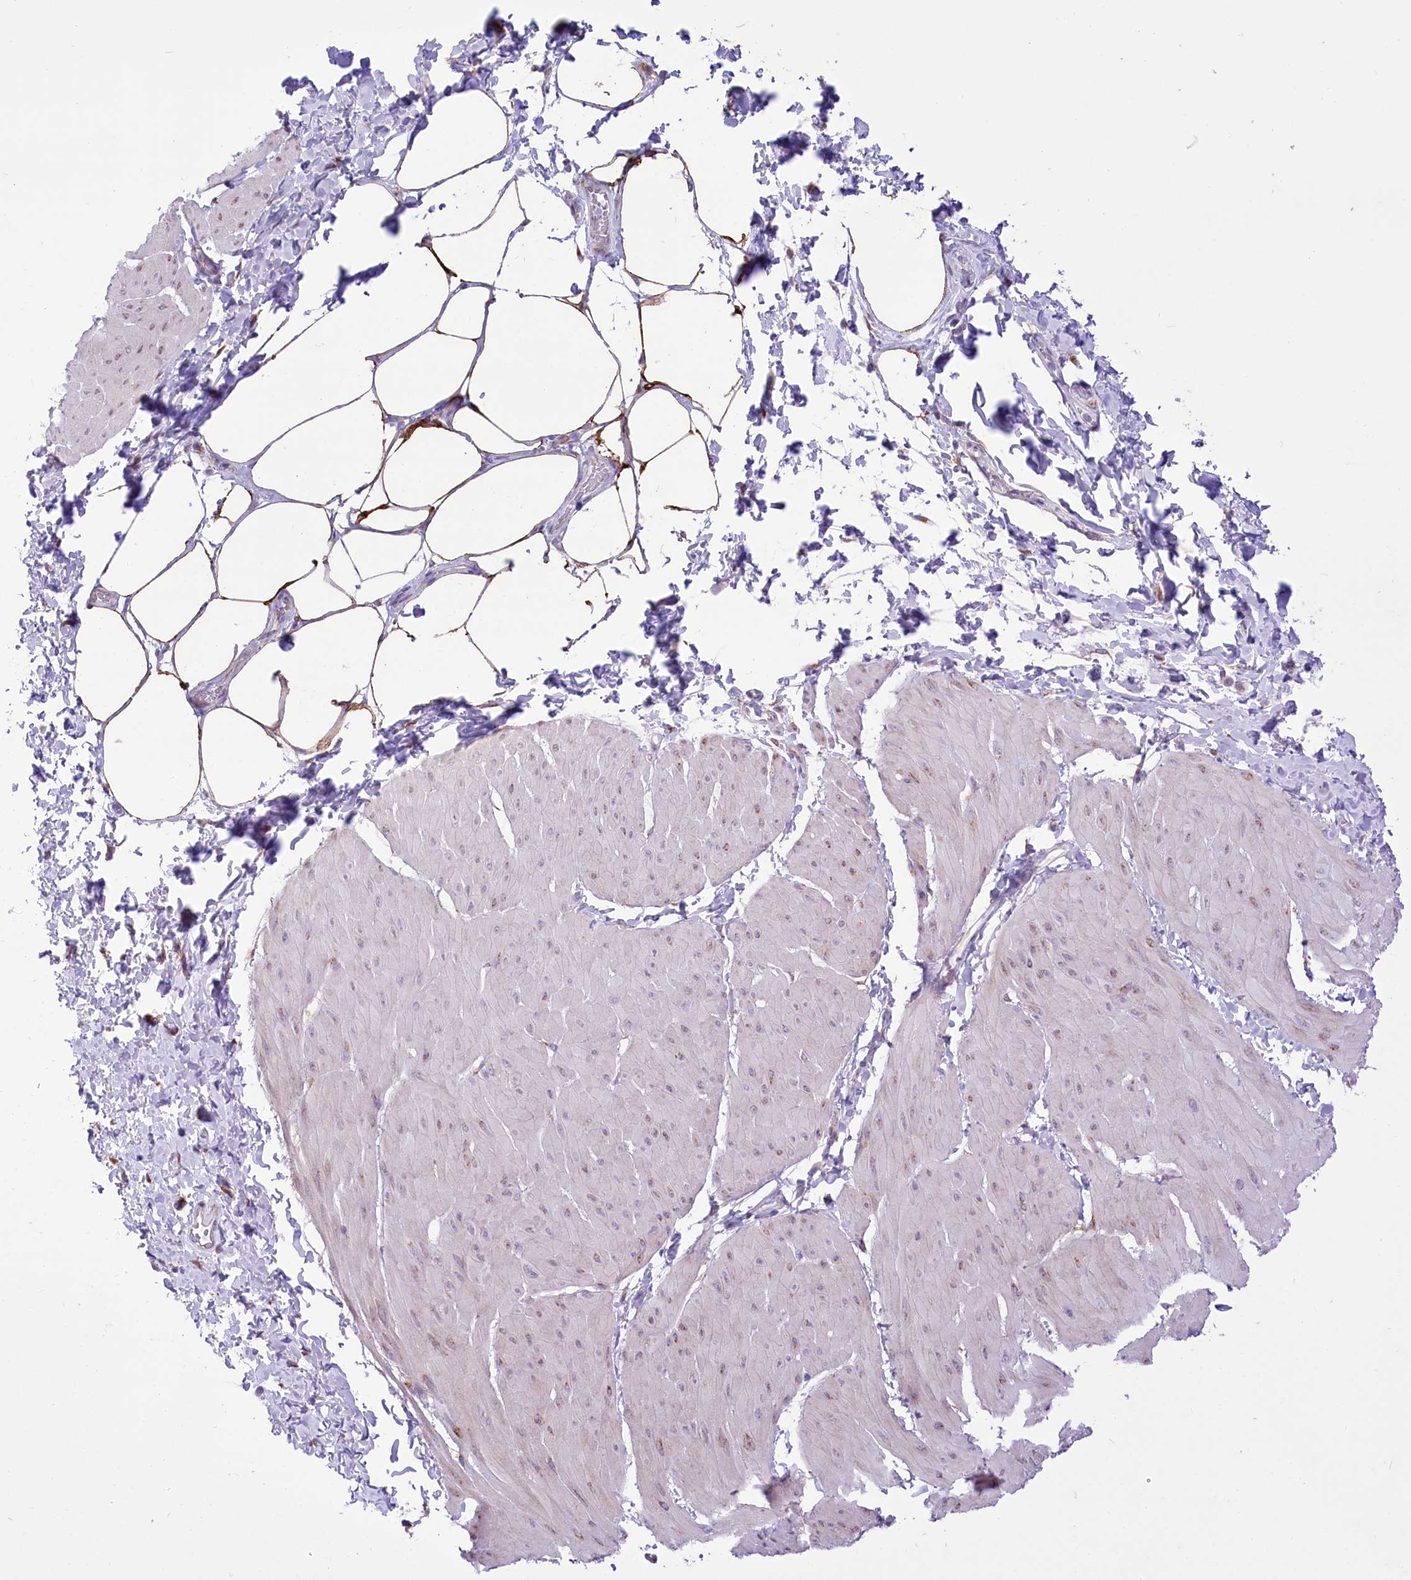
{"staining": {"intensity": "weak", "quantity": "<25%", "location": "nuclear"}, "tissue": "smooth muscle", "cell_type": "Smooth muscle cells", "image_type": "normal", "snomed": [{"axis": "morphology", "description": "Urothelial carcinoma, High grade"}, {"axis": "topography", "description": "Urinary bladder"}], "caption": "A photomicrograph of smooth muscle stained for a protein displays no brown staining in smooth muscle cells. The staining is performed using DAB (3,3'-diaminobenzidine) brown chromogen with nuclei counter-stained in using hematoxylin.", "gene": "STT3B", "patient": {"sex": "male", "age": 46}}